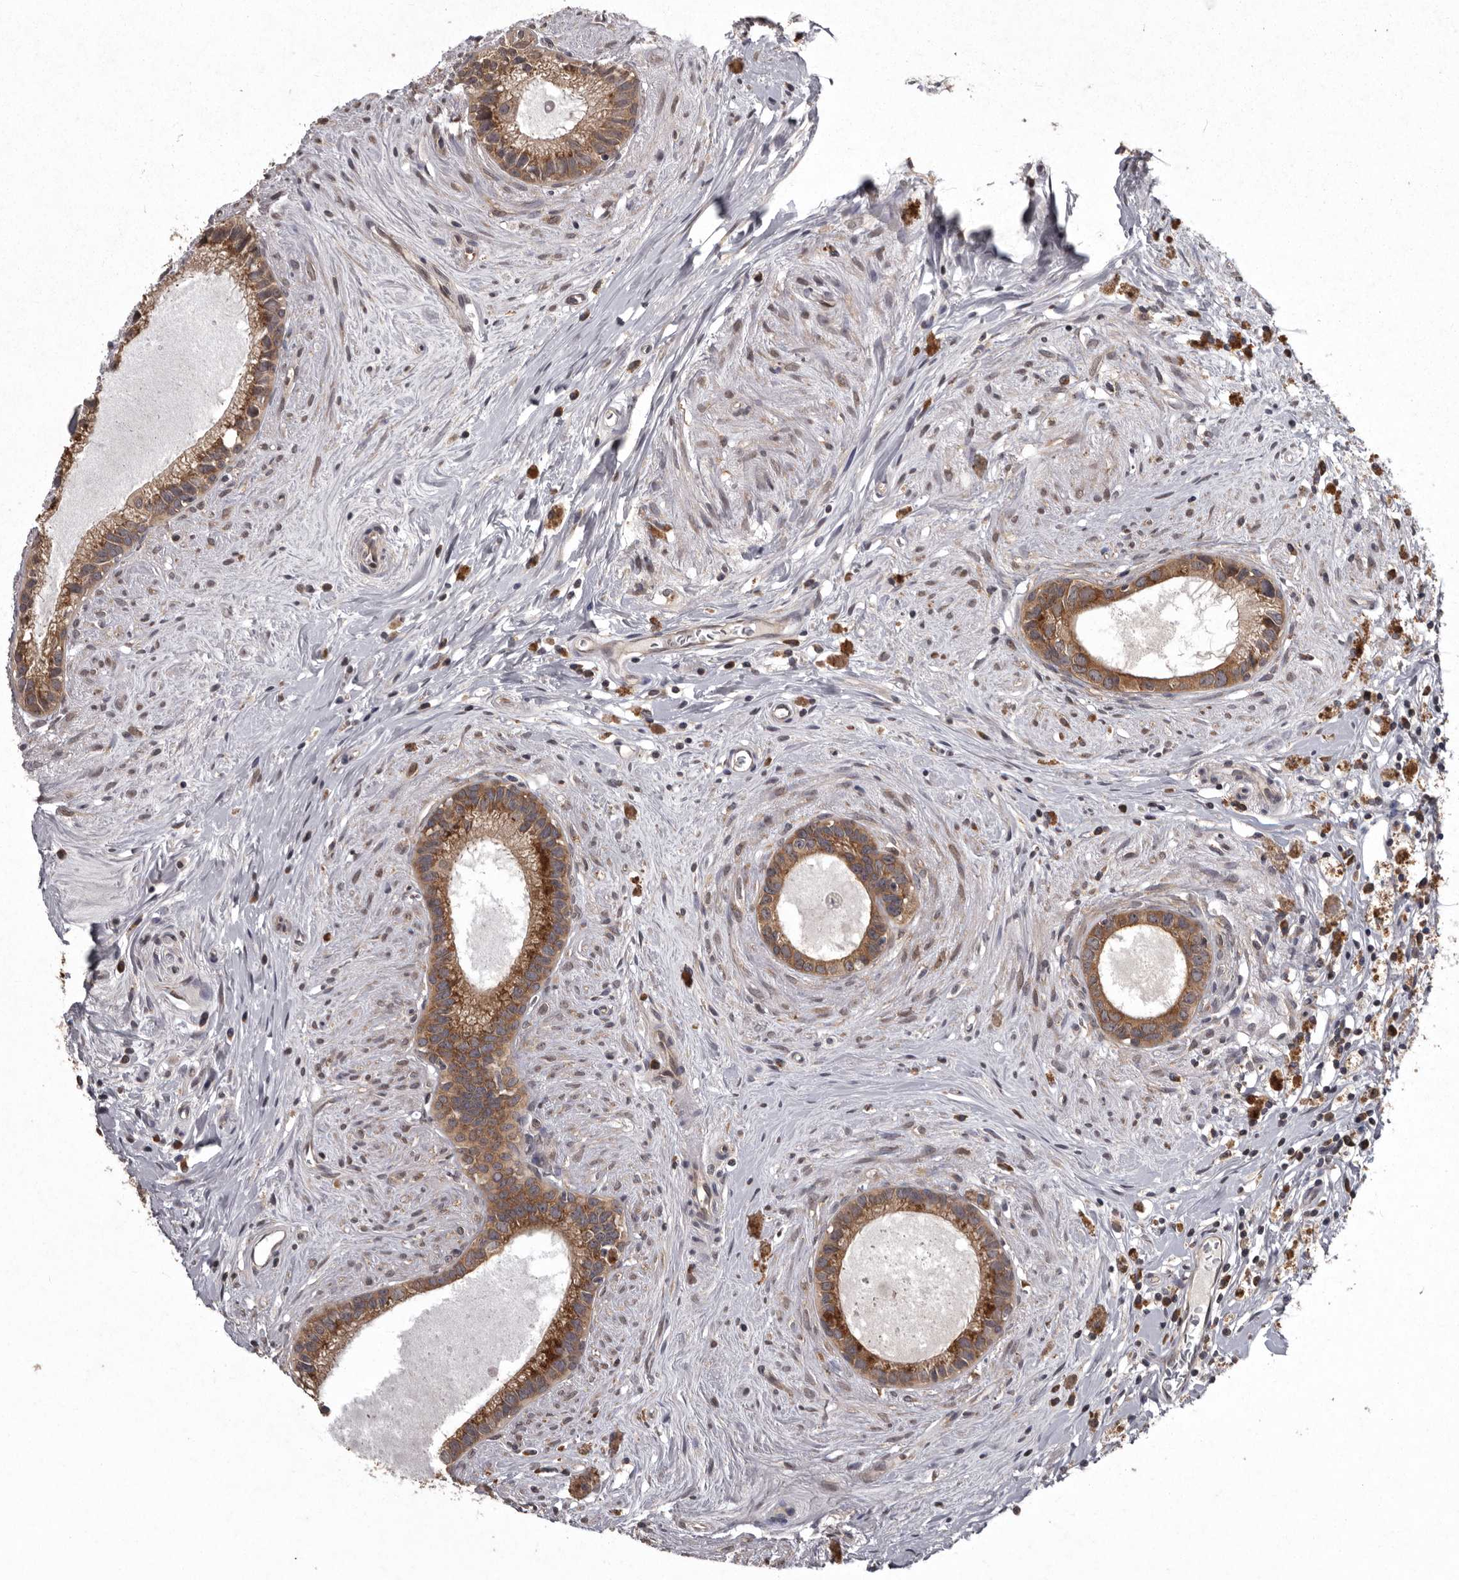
{"staining": {"intensity": "moderate", "quantity": ">75%", "location": "cytoplasmic/membranous"}, "tissue": "epididymis", "cell_type": "Glandular cells", "image_type": "normal", "snomed": [{"axis": "morphology", "description": "Normal tissue, NOS"}, {"axis": "topography", "description": "Epididymis"}], "caption": "IHC image of benign epididymis: human epididymis stained using immunohistochemistry (IHC) exhibits medium levels of moderate protein expression localized specifically in the cytoplasmic/membranous of glandular cells, appearing as a cytoplasmic/membranous brown color.", "gene": "DARS1", "patient": {"sex": "male", "age": 80}}